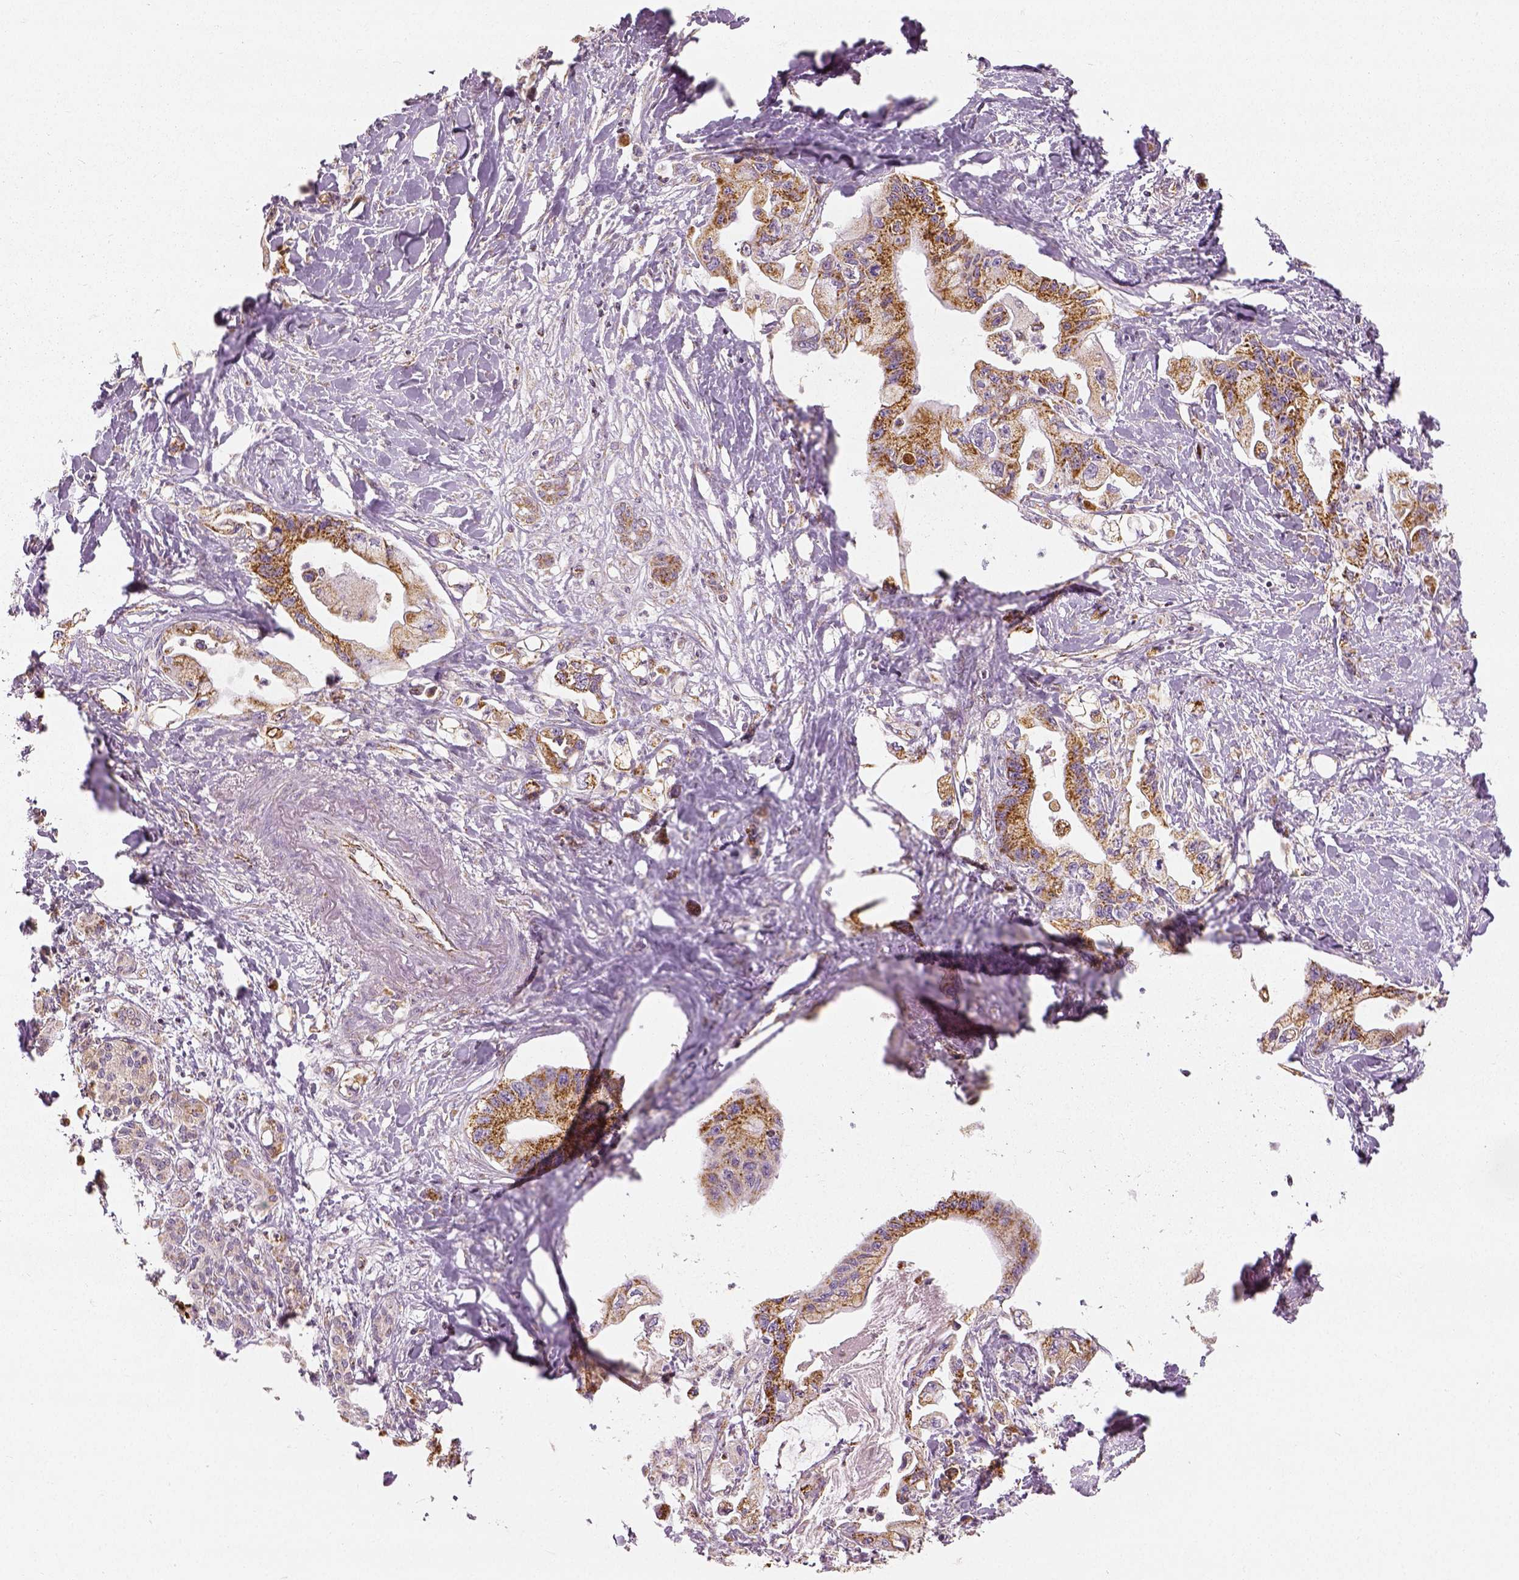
{"staining": {"intensity": "strong", "quantity": ">75%", "location": "cytoplasmic/membranous"}, "tissue": "pancreatic cancer", "cell_type": "Tumor cells", "image_type": "cancer", "snomed": [{"axis": "morphology", "description": "Adenocarcinoma, NOS"}, {"axis": "topography", "description": "Pancreas"}], "caption": "Protein positivity by IHC reveals strong cytoplasmic/membranous expression in about >75% of tumor cells in pancreatic cancer (adenocarcinoma). The staining was performed using DAB, with brown indicating positive protein expression. Nuclei are stained blue with hematoxylin.", "gene": "PGAM5", "patient": {"sex": "male", "age": 61}}